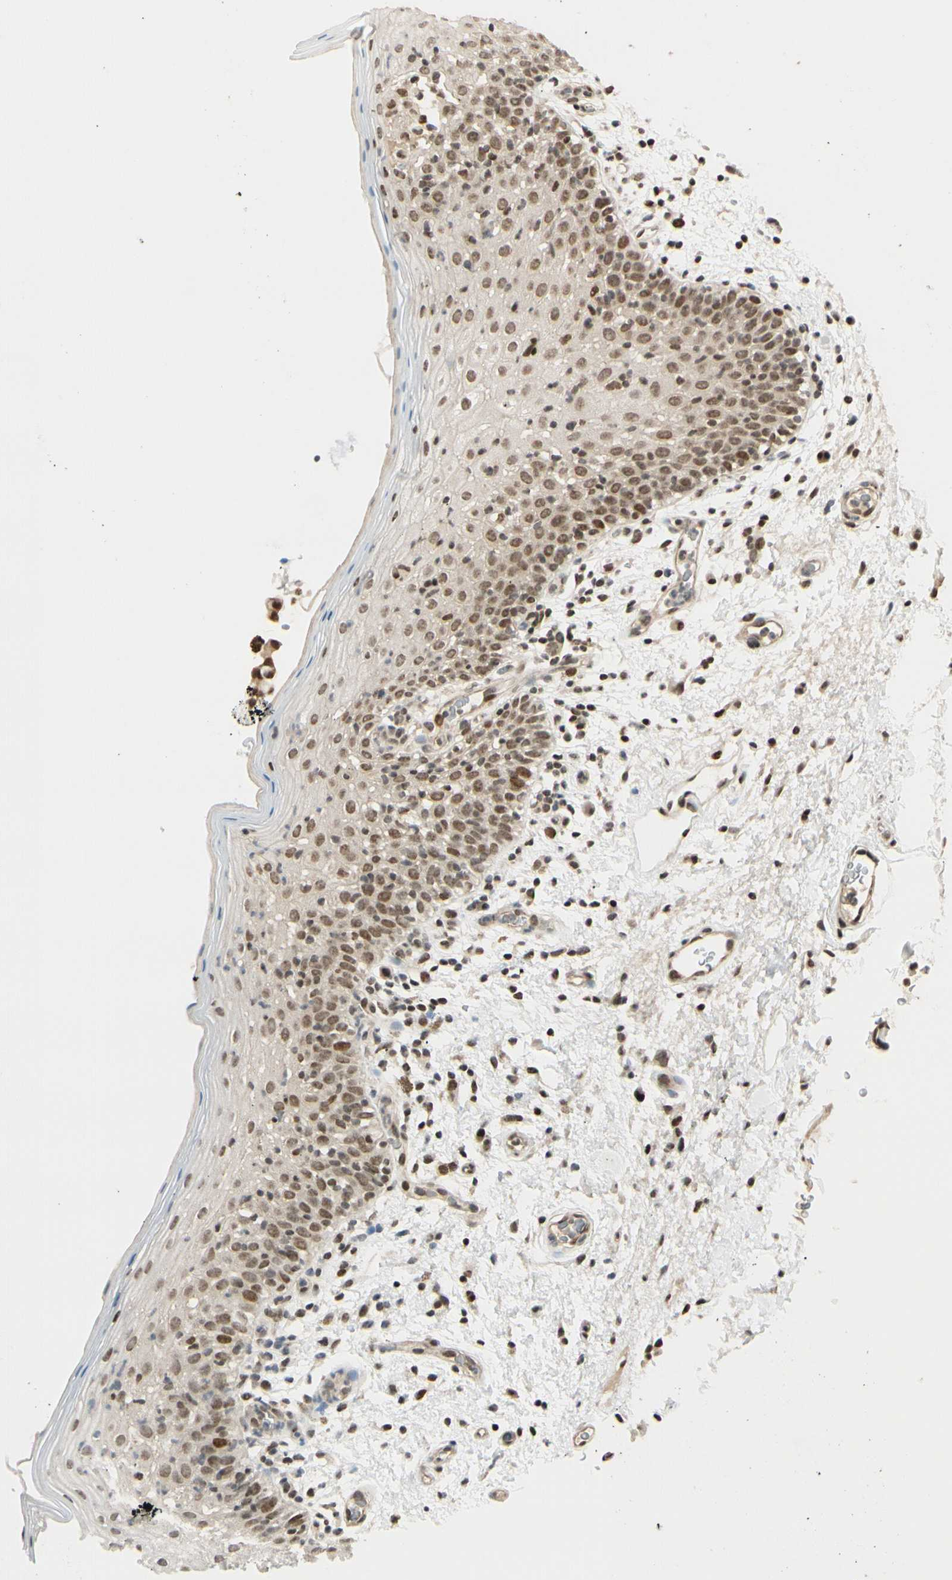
{"staining": {"intensity": "moderate", "quantity": "25%-75%", "location": "nuclear"}, "tissue": "oral mucosa", "cell_type": "Squamous epithelial cells", "image_type": "normal", "snomed": [{"axis": "morphology", "description": "Normal tissue, NOS"}, {"axis": "morphology", "description": "Squamous cell carcinoma, NOS"}, {"axis": "topography", "description": "Skeletal muscle"}, {"axis": "topography", "description": "Oral tissue"}], "caption": "A brown stain highlights moderate nuclear expression of a protein in squamous epithelial cells of benign human oral mucosa.", "gene": "SUFU", "patient": {"sex": "male", "age": 71}}